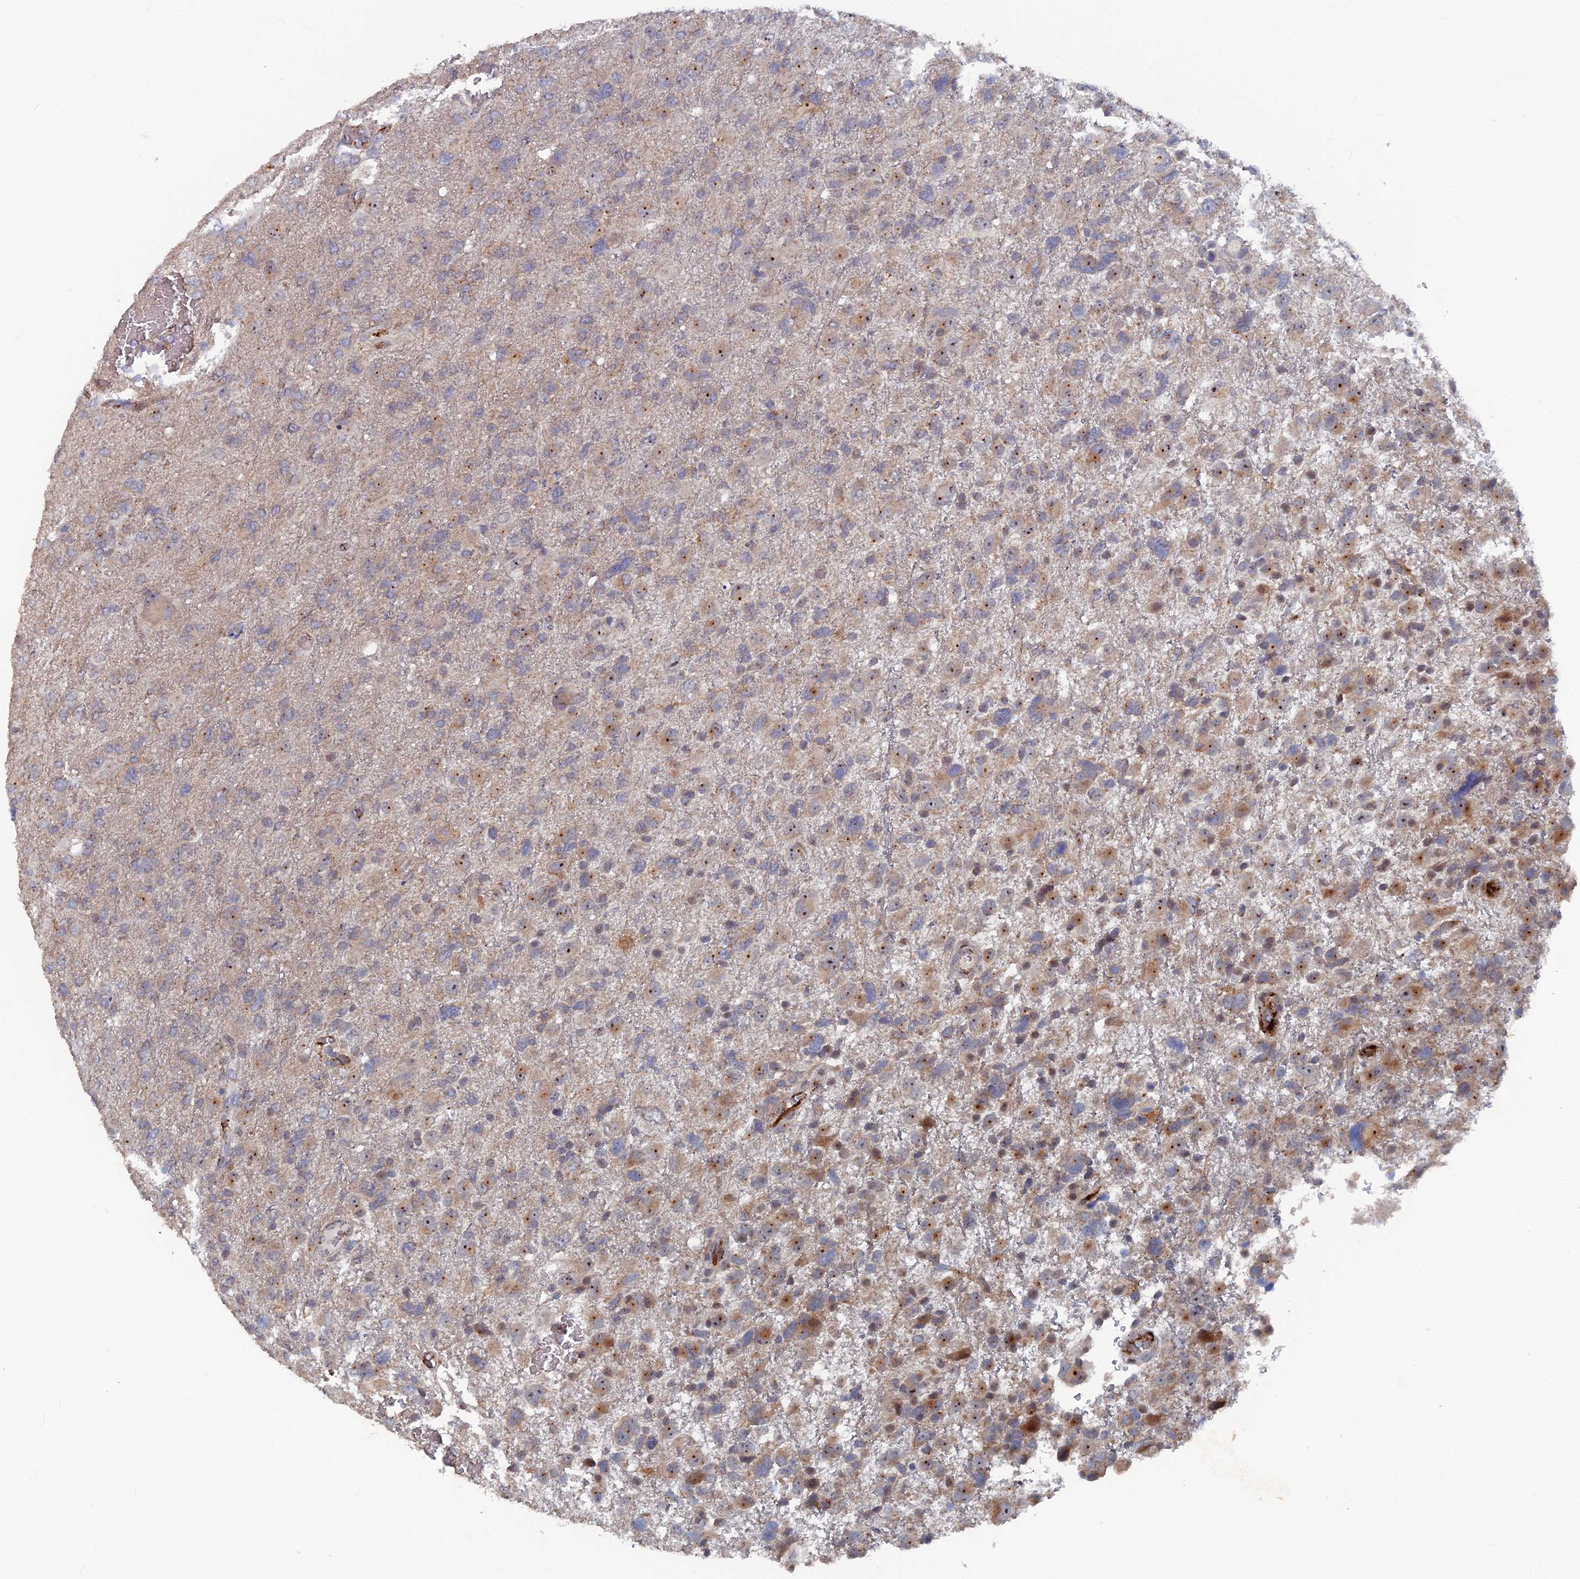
{"staining": {"intensity": "moderate", "quantity": "<25%", "location": "cytoplasmic/membranous,nuclear"}, "tissue": "glioma", "cell_type": "Tumor cells", "image_type": "cancer", "snomed": [{"axis": "morphology", "description": "Glioma, malignant, High grade"}, {"axis": "topography", "description": "Brain"}], "caption": "Protein expression by IHC displays moderate cytoplasmic/membranous and nuclear staining in approximately <25% of tumor cells in glioma. The staining was performed using DAB to visualize the protein expression in brown, while the nuclei were stained in blue with hematoxylin (Magnification: 20x).", "gene": "SH3D21", "patient": {"sex": "male", "age": 61}}